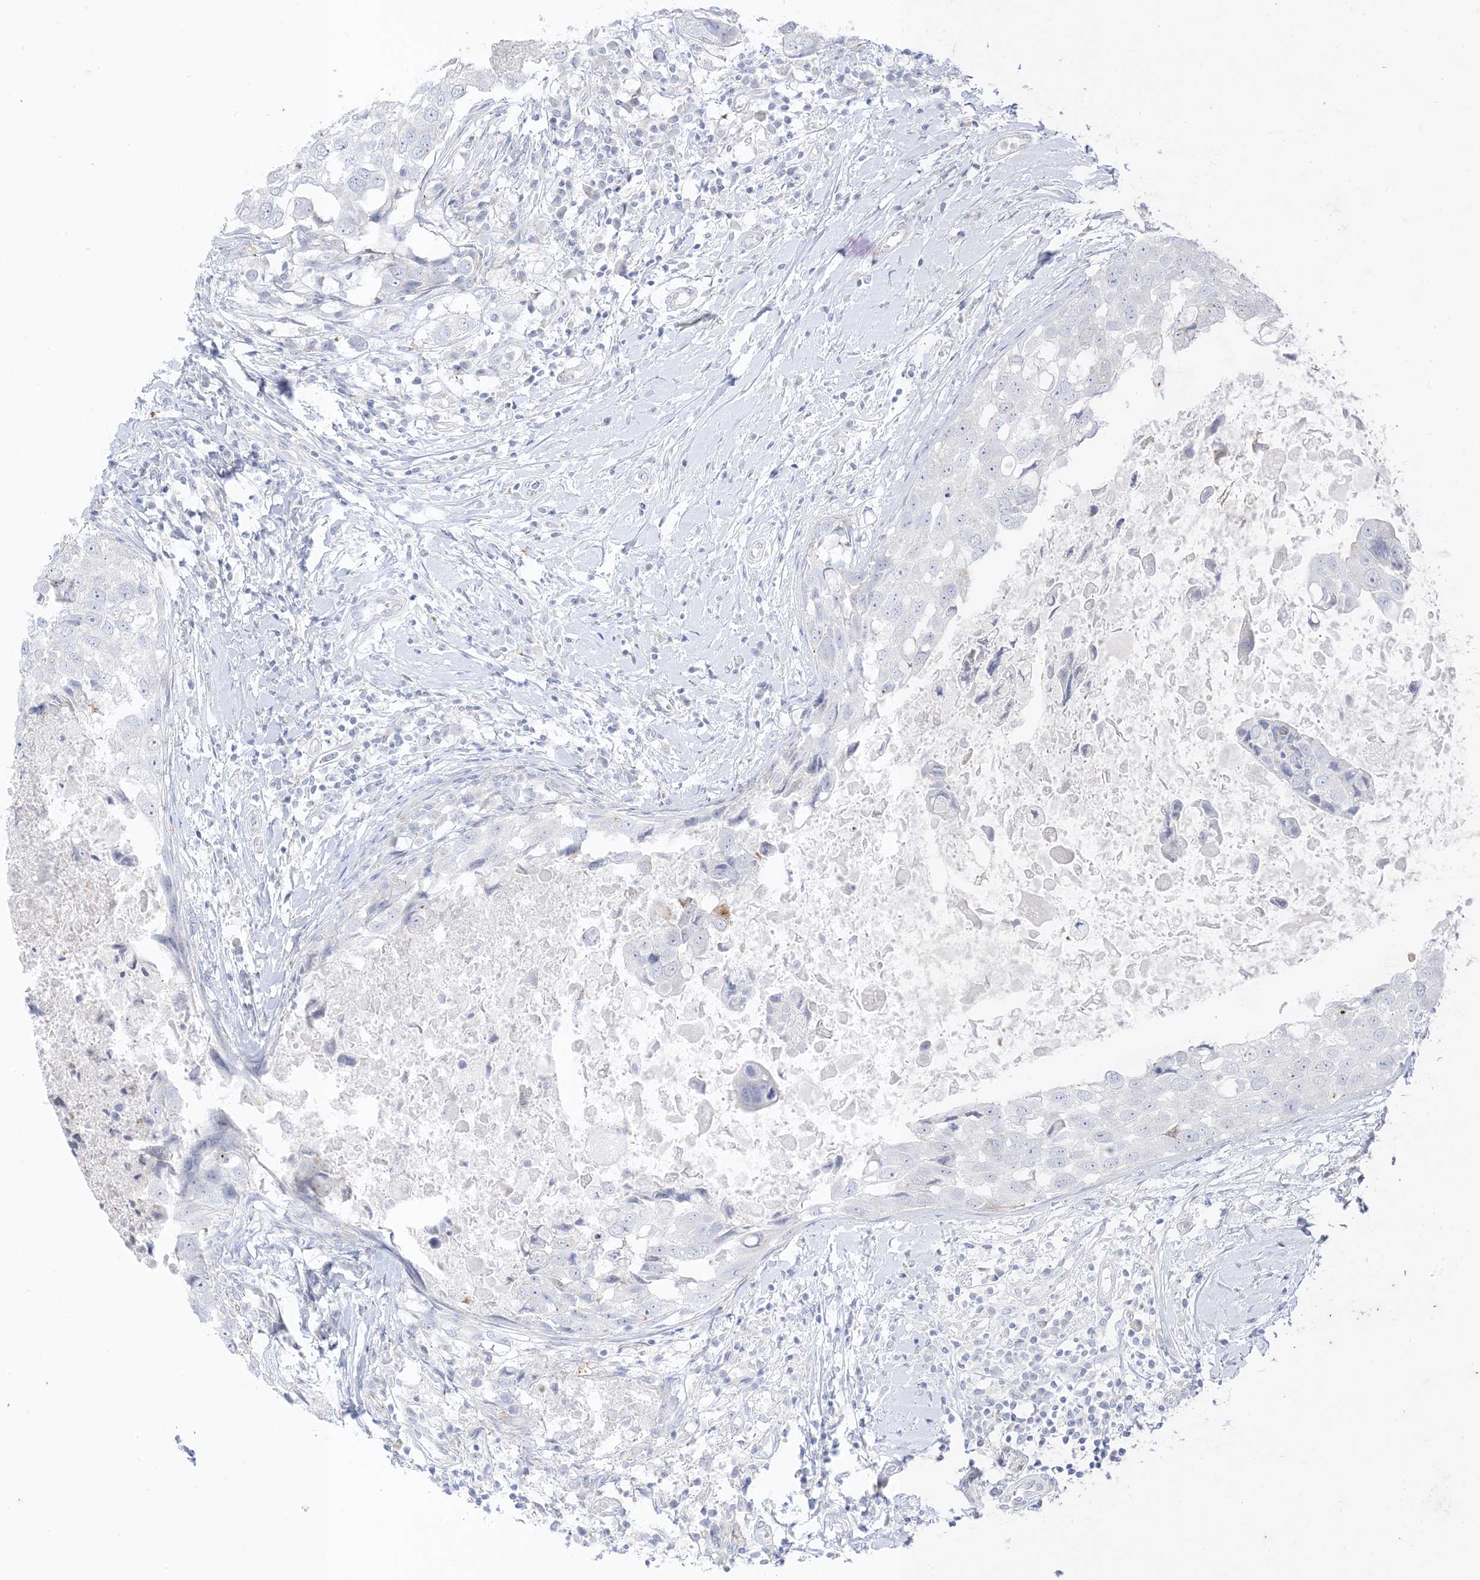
{"staining": {"intensity": "negative", "quantity": "none", "location": "none"}, "tissue": "breast cancer", "cell_type": "Tumor cells", "image_type": "cancer", "snomed": [{"axis": "morphology", "description": "Duct carcinoma"}, {"axis": "topography", "description": "Breast"}], "caption": "Histopathology image shows no protein positivity in tumor cells of breast cancer tissue. (Stains: DAB (3,3'-diaminobenzidine) immunohistochemistry with hematoxylin counter stain, Microscopy: brightfield microscopy at high magnification).", "gene": "RAC1", "patient": {"sex": "female", "age": 27}}